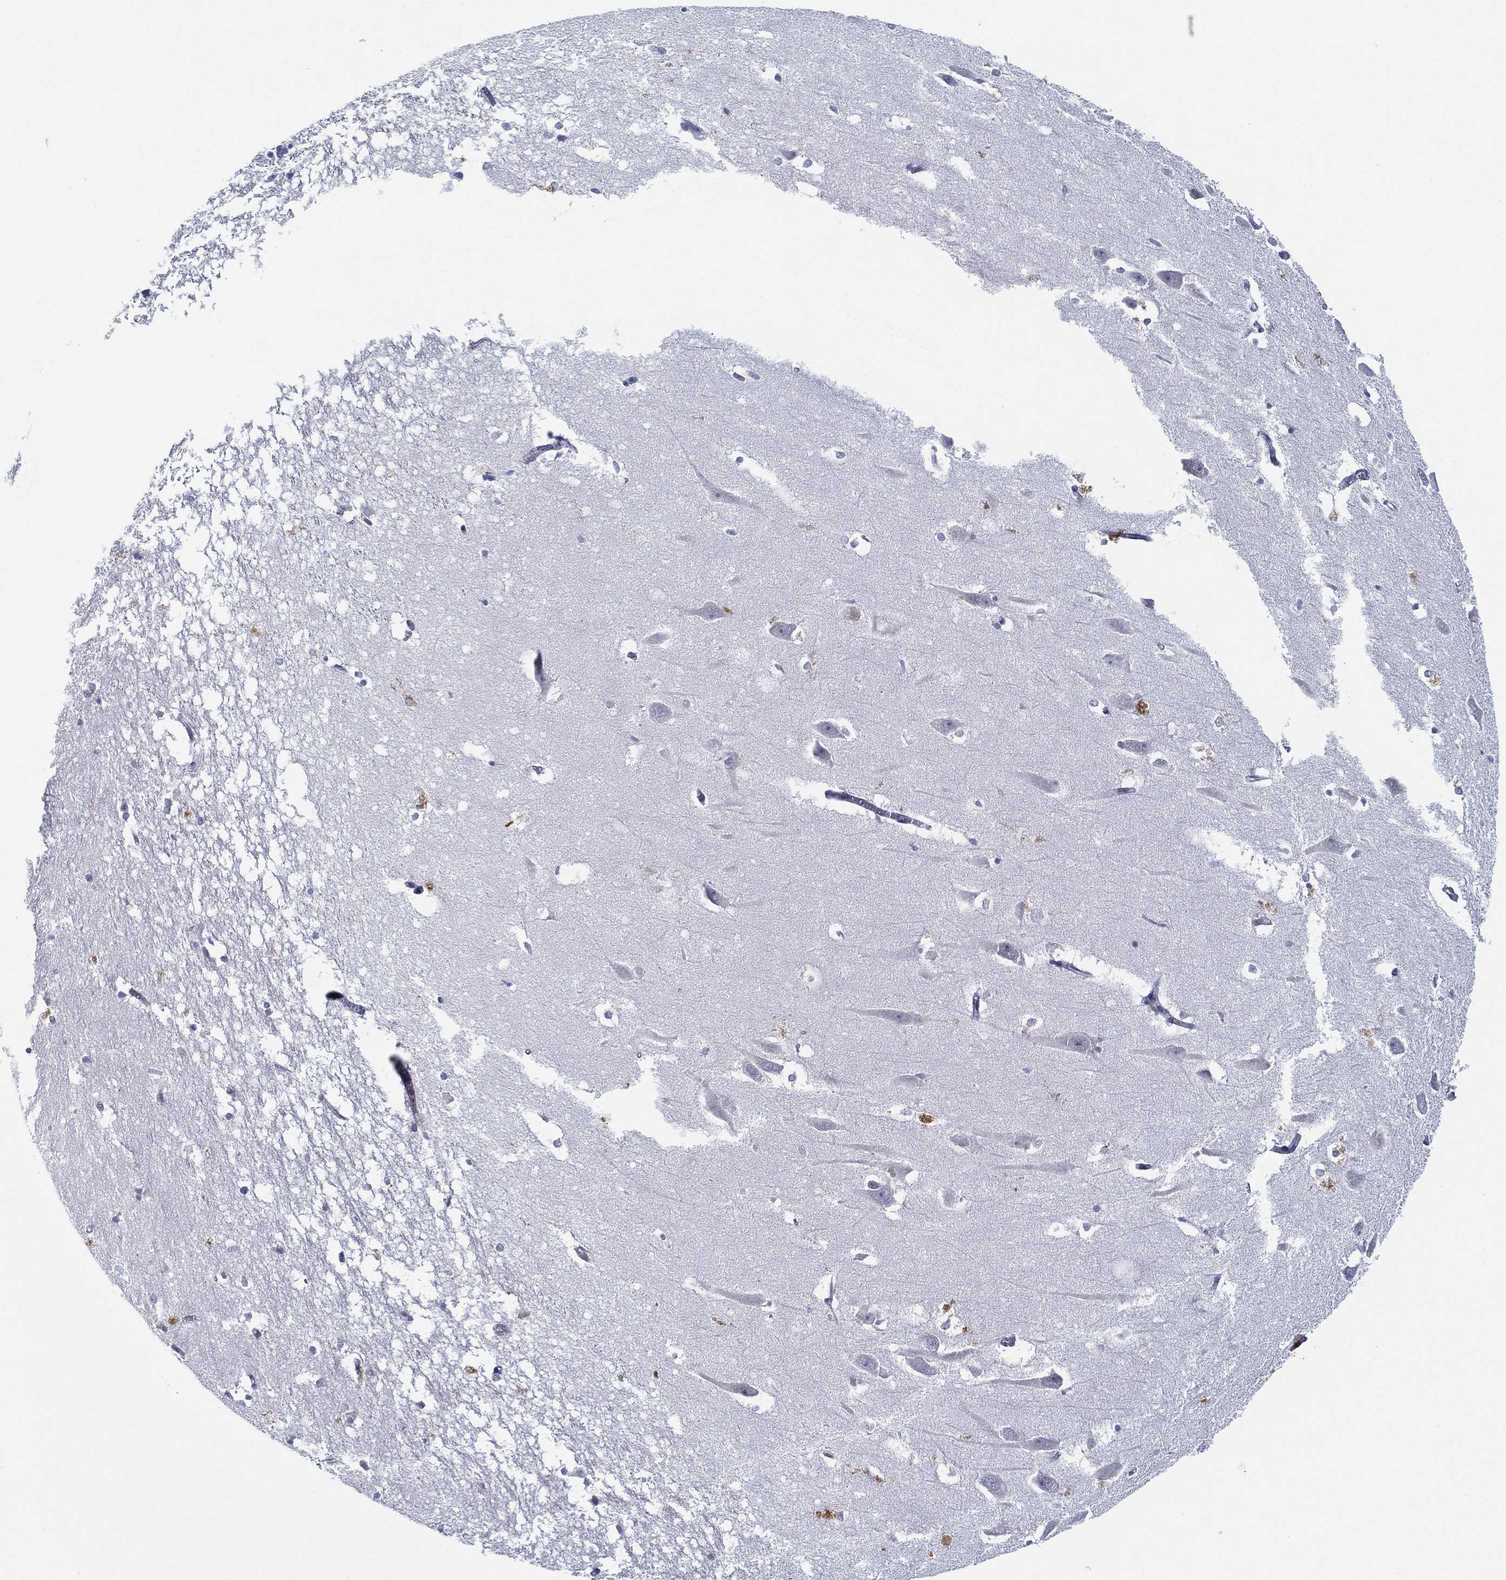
{"staining": {"intensity": "negative", "quantity": "none", "location": "none"}, "tissue": "hippocampus", "cell_type": "Glial cells", "image_type": "normal", "snomed": [{"axis": "morphology", "description": "Normal tissue, NOS"}, {"axis": "topography", "description": "Lateral ventricle wall"}, {"axis": "topography", "description": "Hippocampus"}], "caption": "This image is of normal hippocampus stained with IHC to label a protein in brown with the nuclei are counter-stained blue. There is no staining in glial cells. (DAB immunohistochemistry visualized using brightfield microscopy, high magnification).", "gene": "IFNB1", "patient": {"sex": "female", "age": 63}}